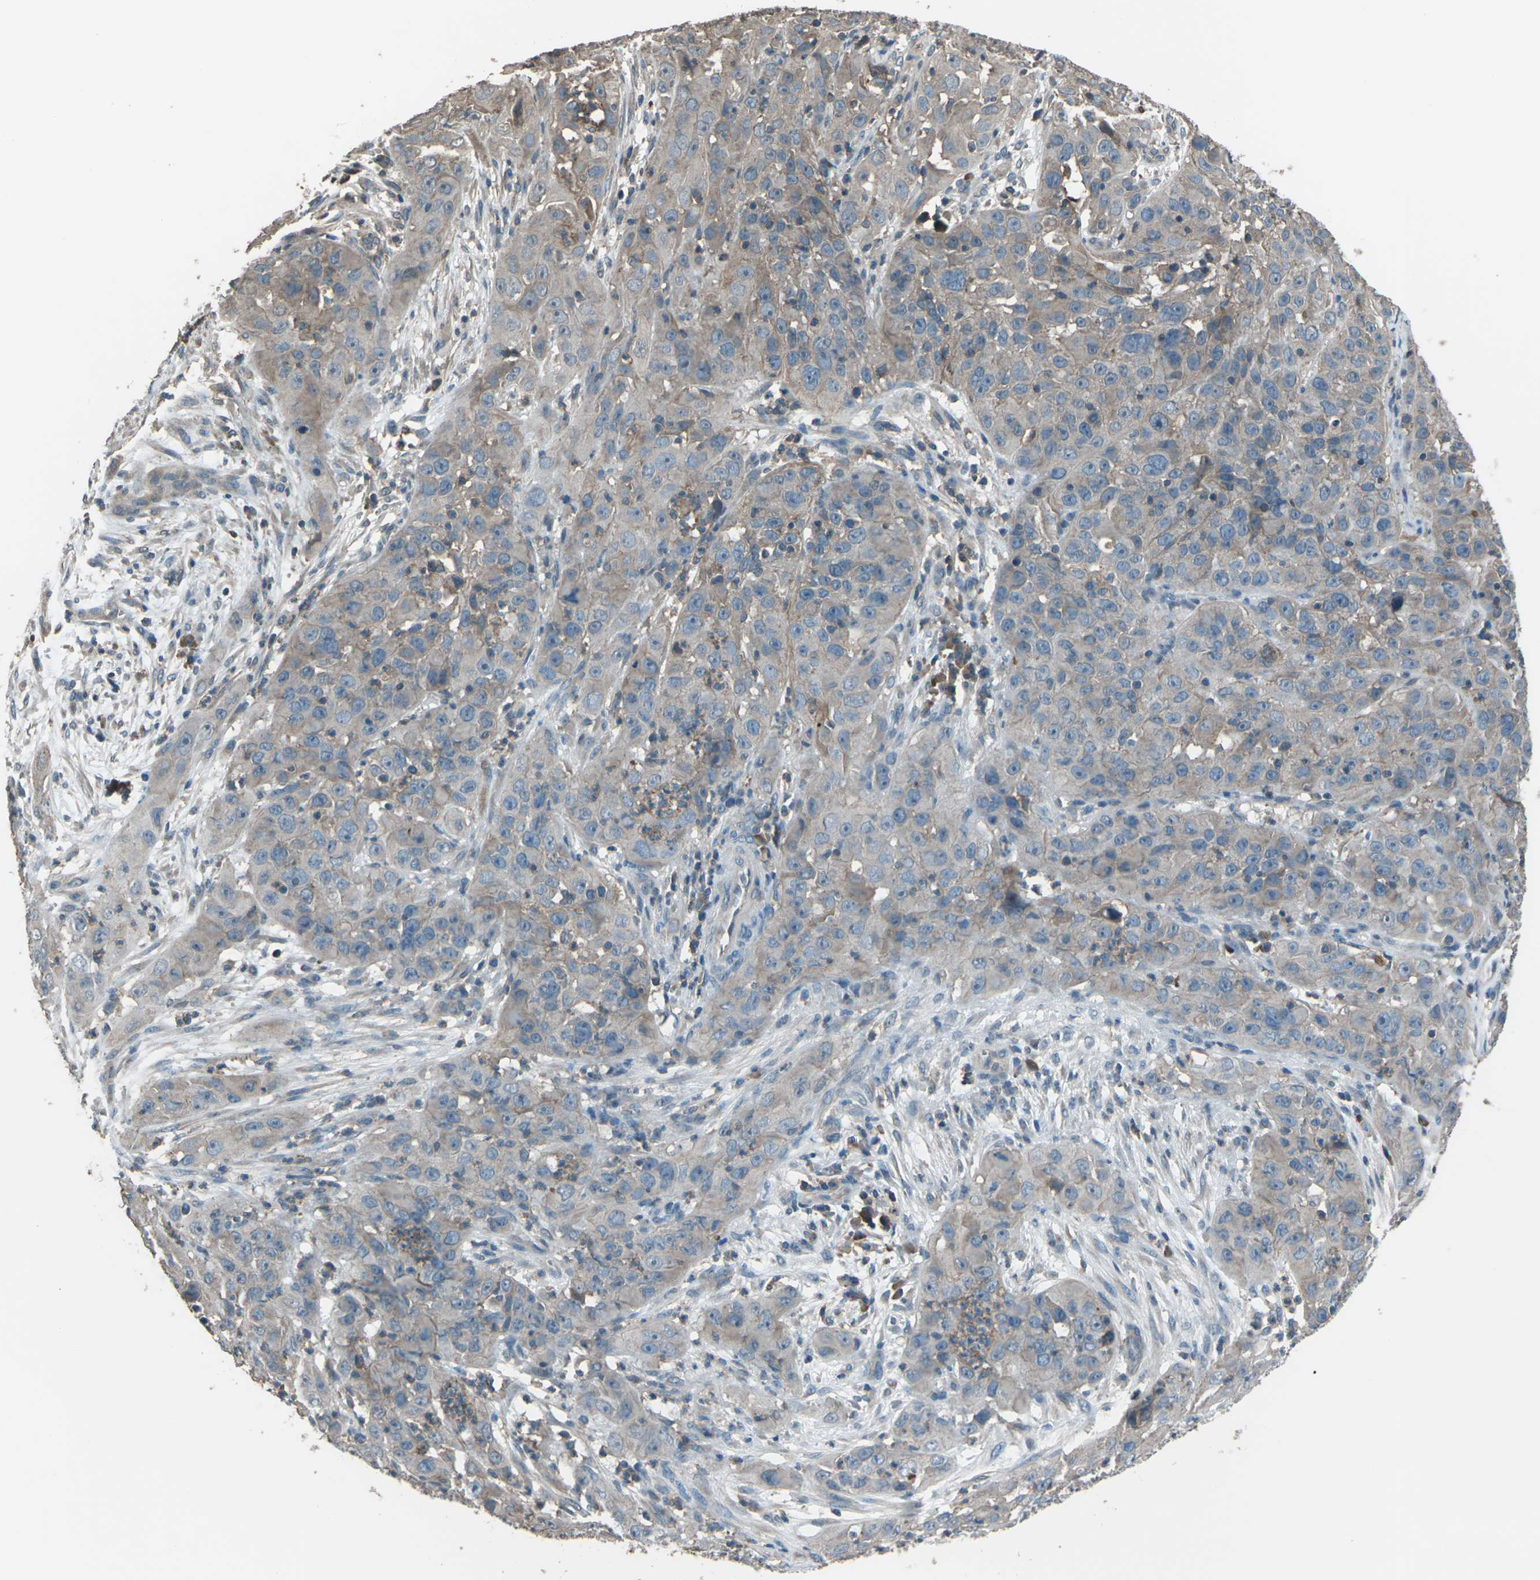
{"staining": {"intensity": "weak", "quantity": ">75%", "location": "cytoplasmic/membranous"}, "tissue": "cervical cancer", "cell_type": "Tumor cells", "image_type": "cancer", "snomed": [{"axis": "morphology", "description": "Squamous cell carcinoma, NOS"}, {"axis": "topography", "description": "Cervix"}], "caption": "A low amount of weak cytoplasmic/membranous positivity is appreciated in about >75% of tumor cells in cervical cancer (squamous cell carcinoma) tissue.", "gene": "CMTM4", "patient": {"sex": "female", "age": 32}}